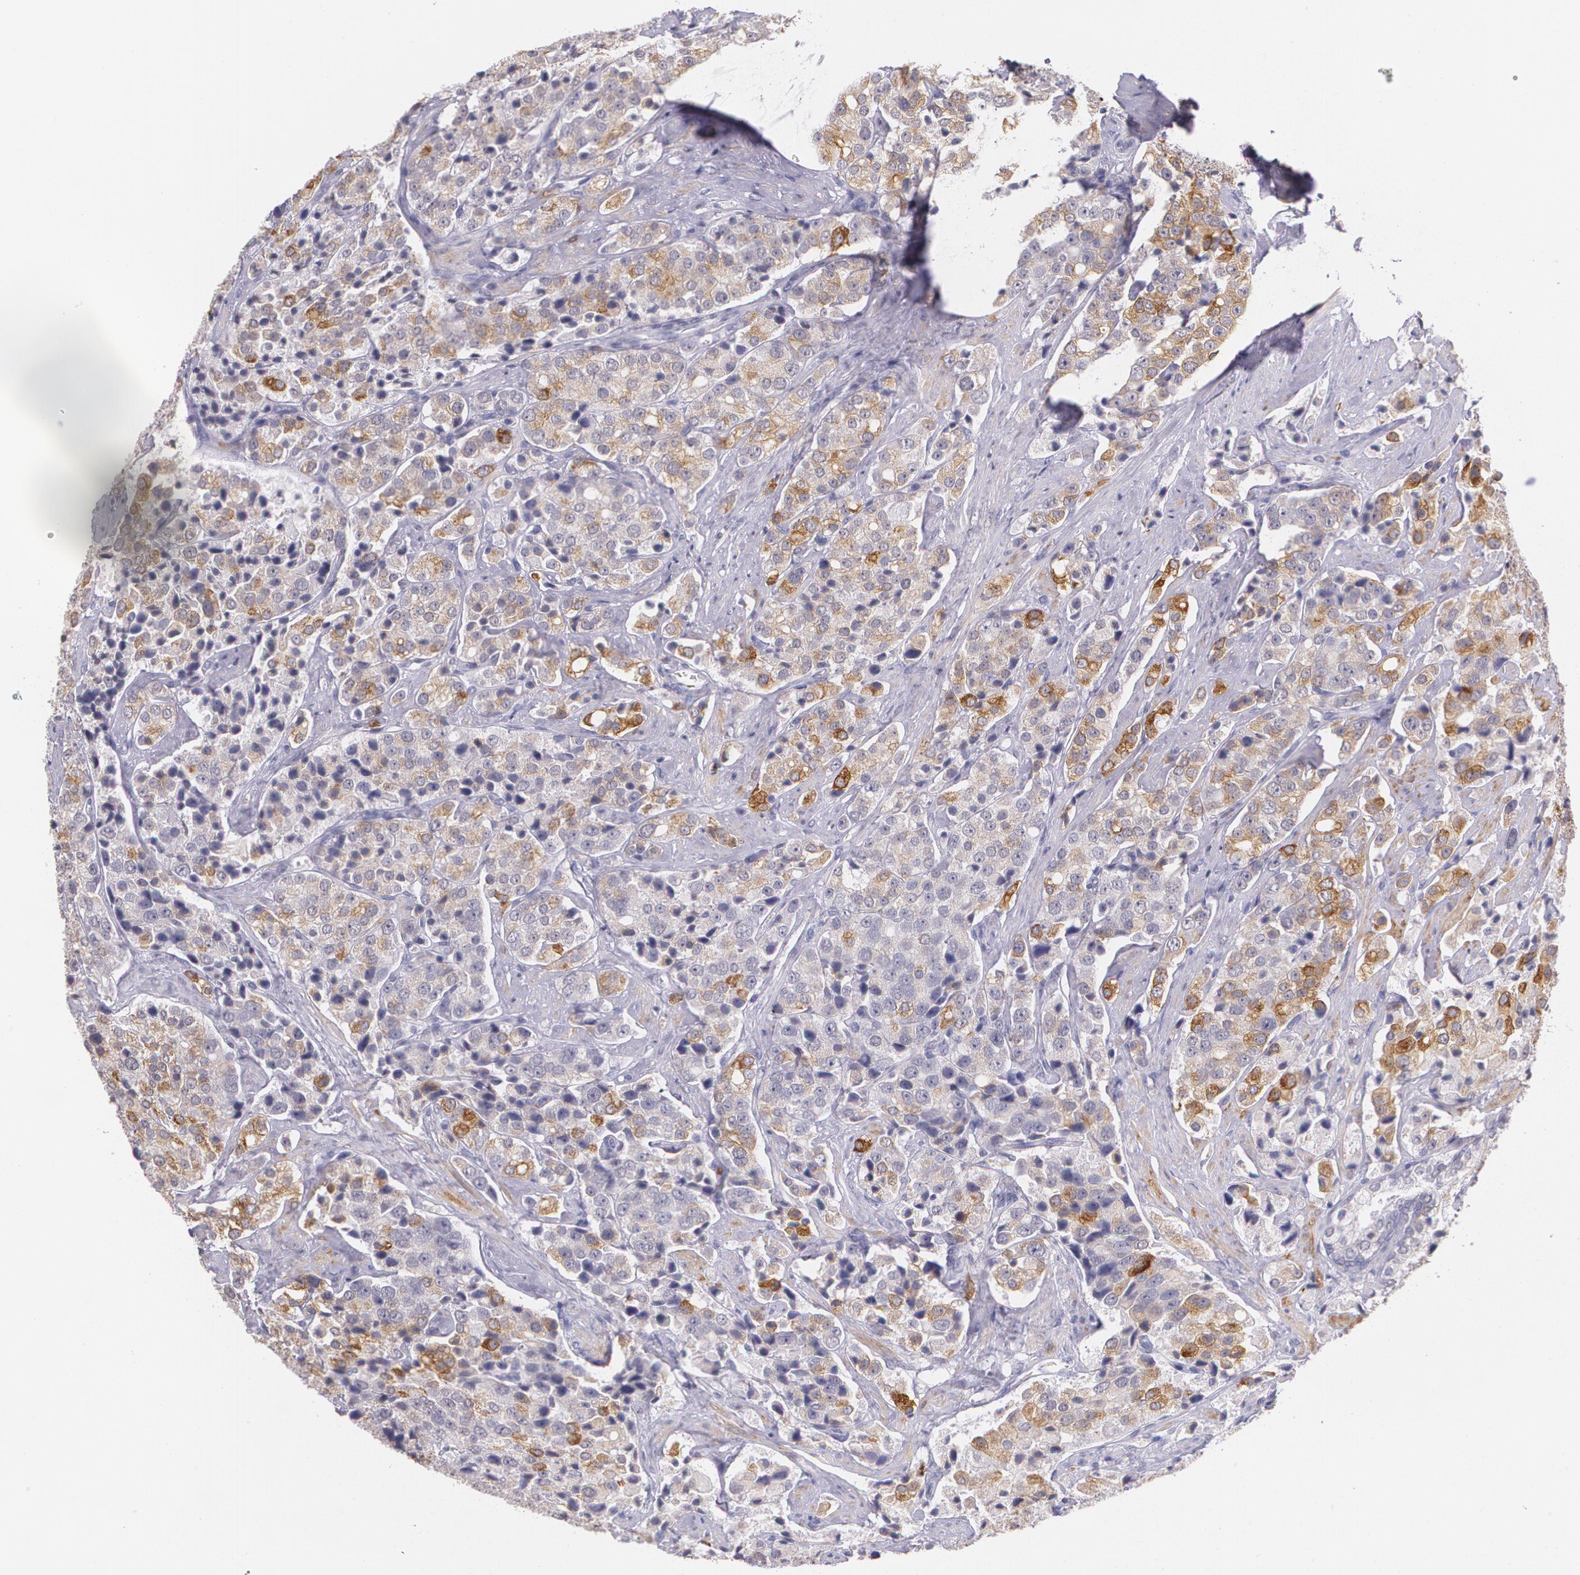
{"staining": {"intensity": "strong", "quantity": "25%-75%", "location": "cytoplasmic/membranous"}, "tissue": "prostate cancer", "cell_type": "Tumor cells", "image_type": "cancer", "snomed": [{"axis": "morphology", "description": "Adenocarcinoma, Medium grade"}, {"axis": "topography", "description": "Prostate"}], "caption": "The immunohistochemical stain labels strong cytoplasmic/membranous expression in tumor cells of adenocarcinoma (medium-grade) (prostate) tissue.", "gene": "RTN1", "patient": {"sex": "male", "age": 70}}